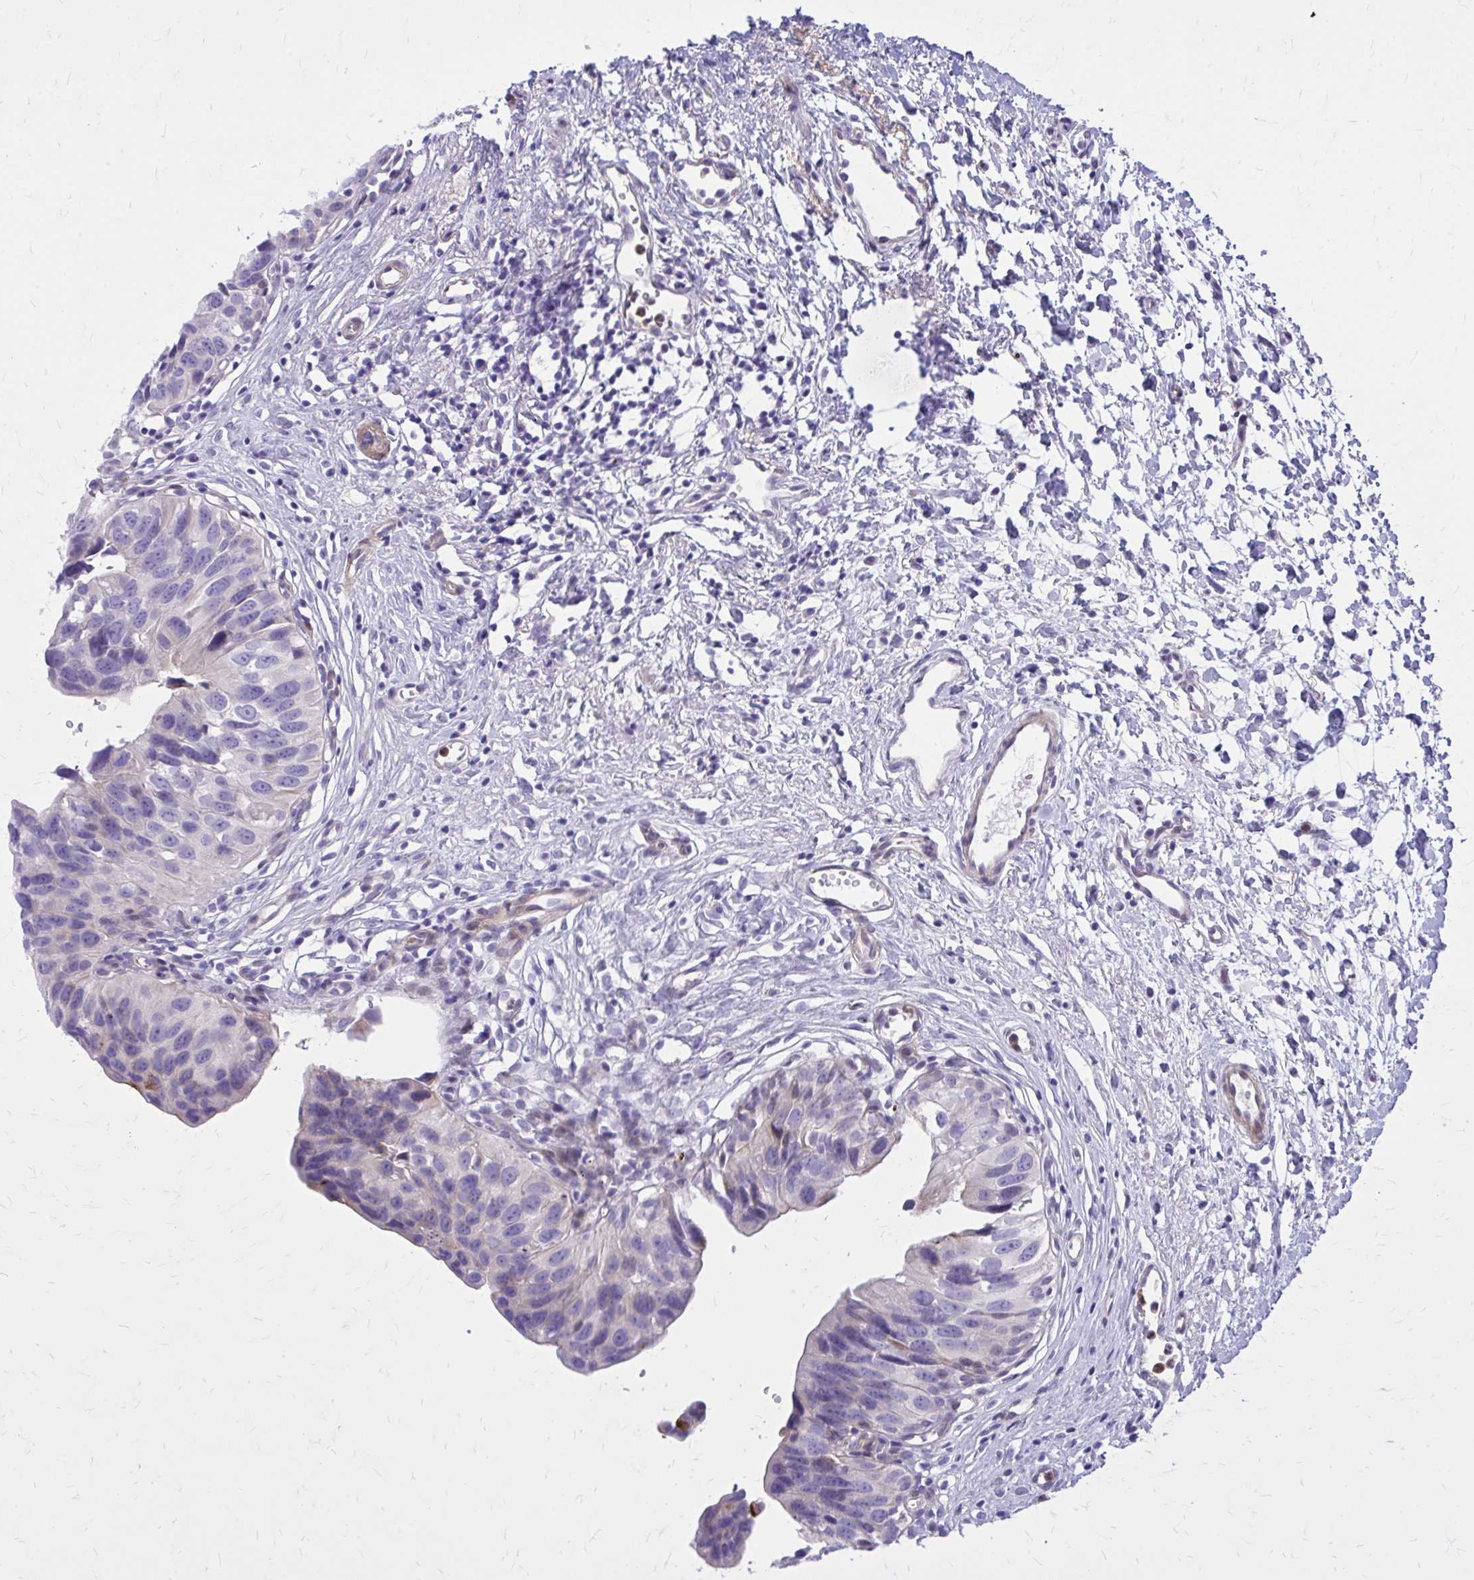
{"staining": {"intensity": "negative", "quantity": "none", "location": "none"}, "tissue": "urinary bladder", "cell_type": "Urothelial cells", "image_type": "normal", "snomed": [{"axis": "morphology", "description": "Normal tissue, NOS"}, {"axis": "topography", "description": "Urinary bladder"}], "caption": "Immunohistochemistry micrograph of unremarkable urinary bladder: urinary bladder stained with DAB (3,3'-diaminobenzidine) reveals no significant protein positivity in urothelial cells.", "gene": "ADAMTSL1", "patient": {"sex": "male", "age": 51}}